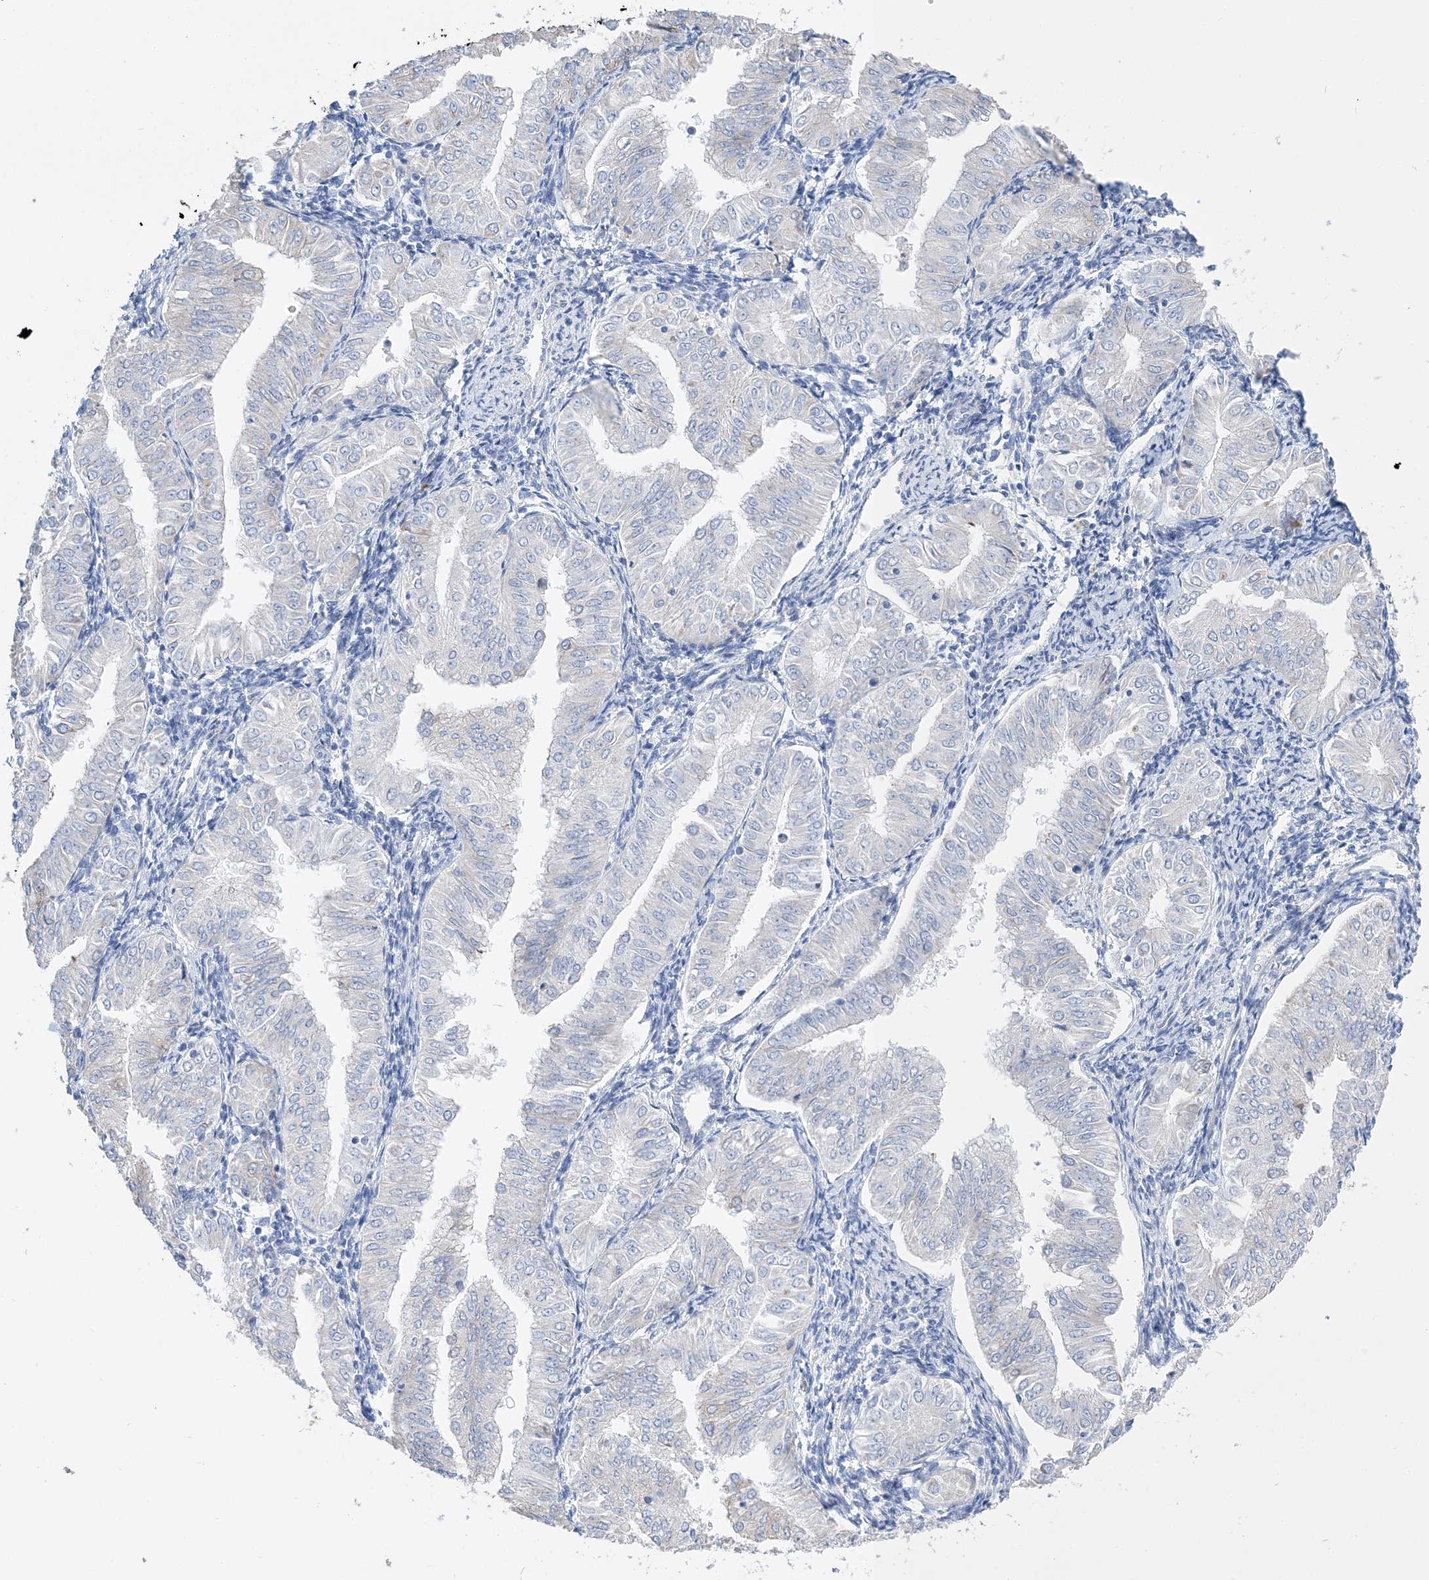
{"staining": {"intensity": "negative", "quantity": "none", "location": "none"}, "tissue": "endometrial cancer", "cell_type": "Tumor cells", "image_type": "cancer", "snomed": [{"axis": "morphology", "description": "Normal tissue, NOS"}, {"axis": "morphology", "description": "Adenocarcinoma, NOS"}, {"axis": "topography", "description": "Endometrium"}], "caption": "Tumor cells show no significant protein positivity in endometrial cancer (adenocarcinoma).", "gene": "TSPYL6", "patient": {"sex": "female", "age": 53}}